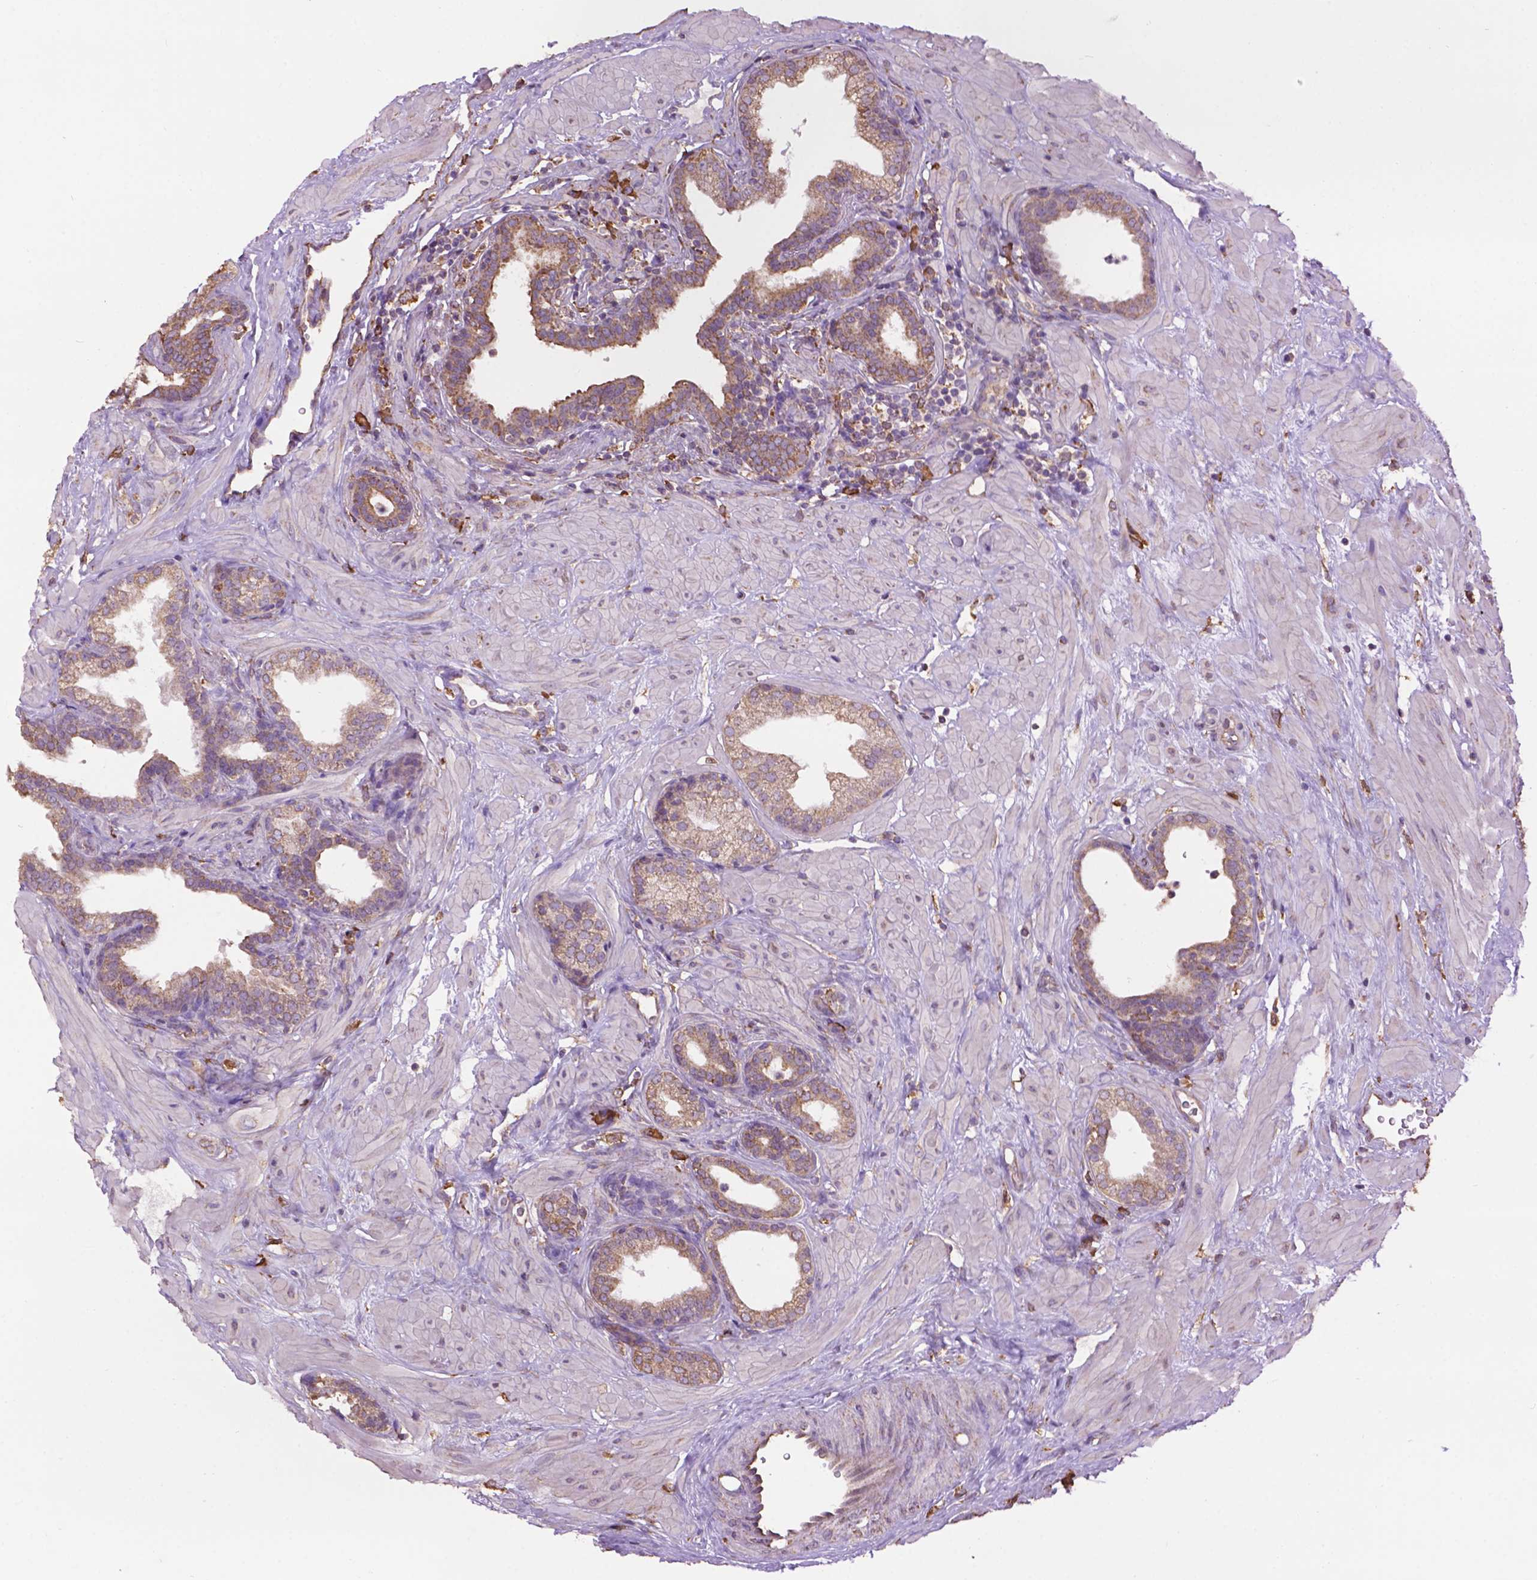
{"staining": {"intensity": "moderate", "quantity": "25%-75%", "location": "cytoplasmic/membranous"}, "tissue": "prostate", "cell_type": "Glandular cells", "image_type": "normal", "snomed": [{"axis": "morphology", "description": "Normal tissue, NOS"}, {"axis": "topography", "description": "Prostate"}], "caption": "Immunohistochemistry (IHC) of normal prostate displays medium levels of moderate cytoplasmic/membranous staining in about 25%-75% of glandular cells. The protein of interest is shown in brown color, while the nuclei are stained blue.", "gene": "PPP2R5E", "patient": {"sex": "male", "age": 37}}